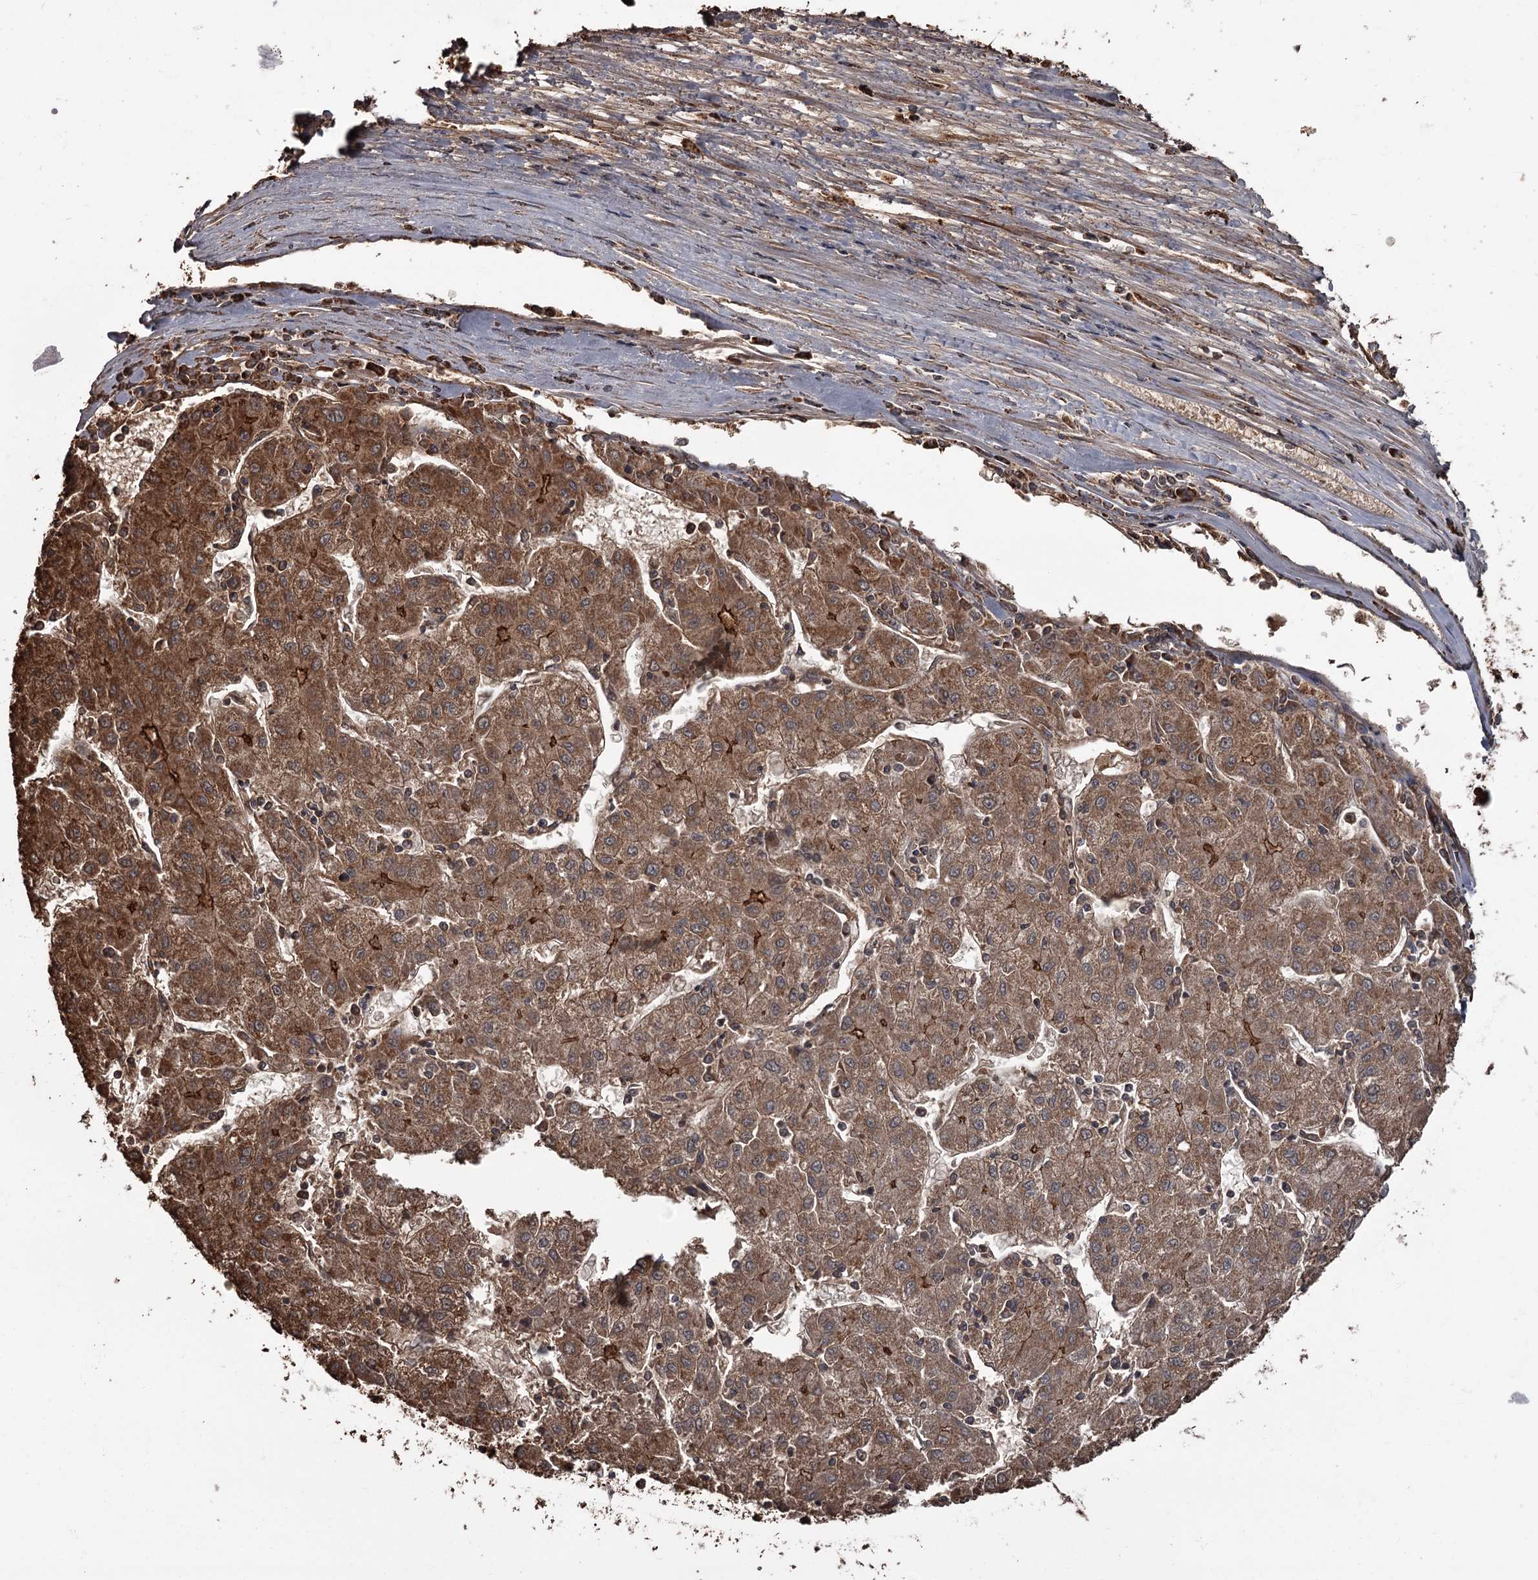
{"staining": {"intensity": "strong", "quantity": ">75%", "location": "cytoplasmic/membranous"}, "tissue": "liver cancer", "cell_type": "Tumor cells", "image_type": "cancer", "snomed": [{"axis": "morphology", "description": "Carcinoma, Hepatocellular, NOS"}, {"axis": "topography", "description": "Liver"}], "caption": "Liver cancer stained with a protein marker displays strong staining in tumor cells.", "gene": "THAP9", "patient": {"sex": "male", "age": 72}}